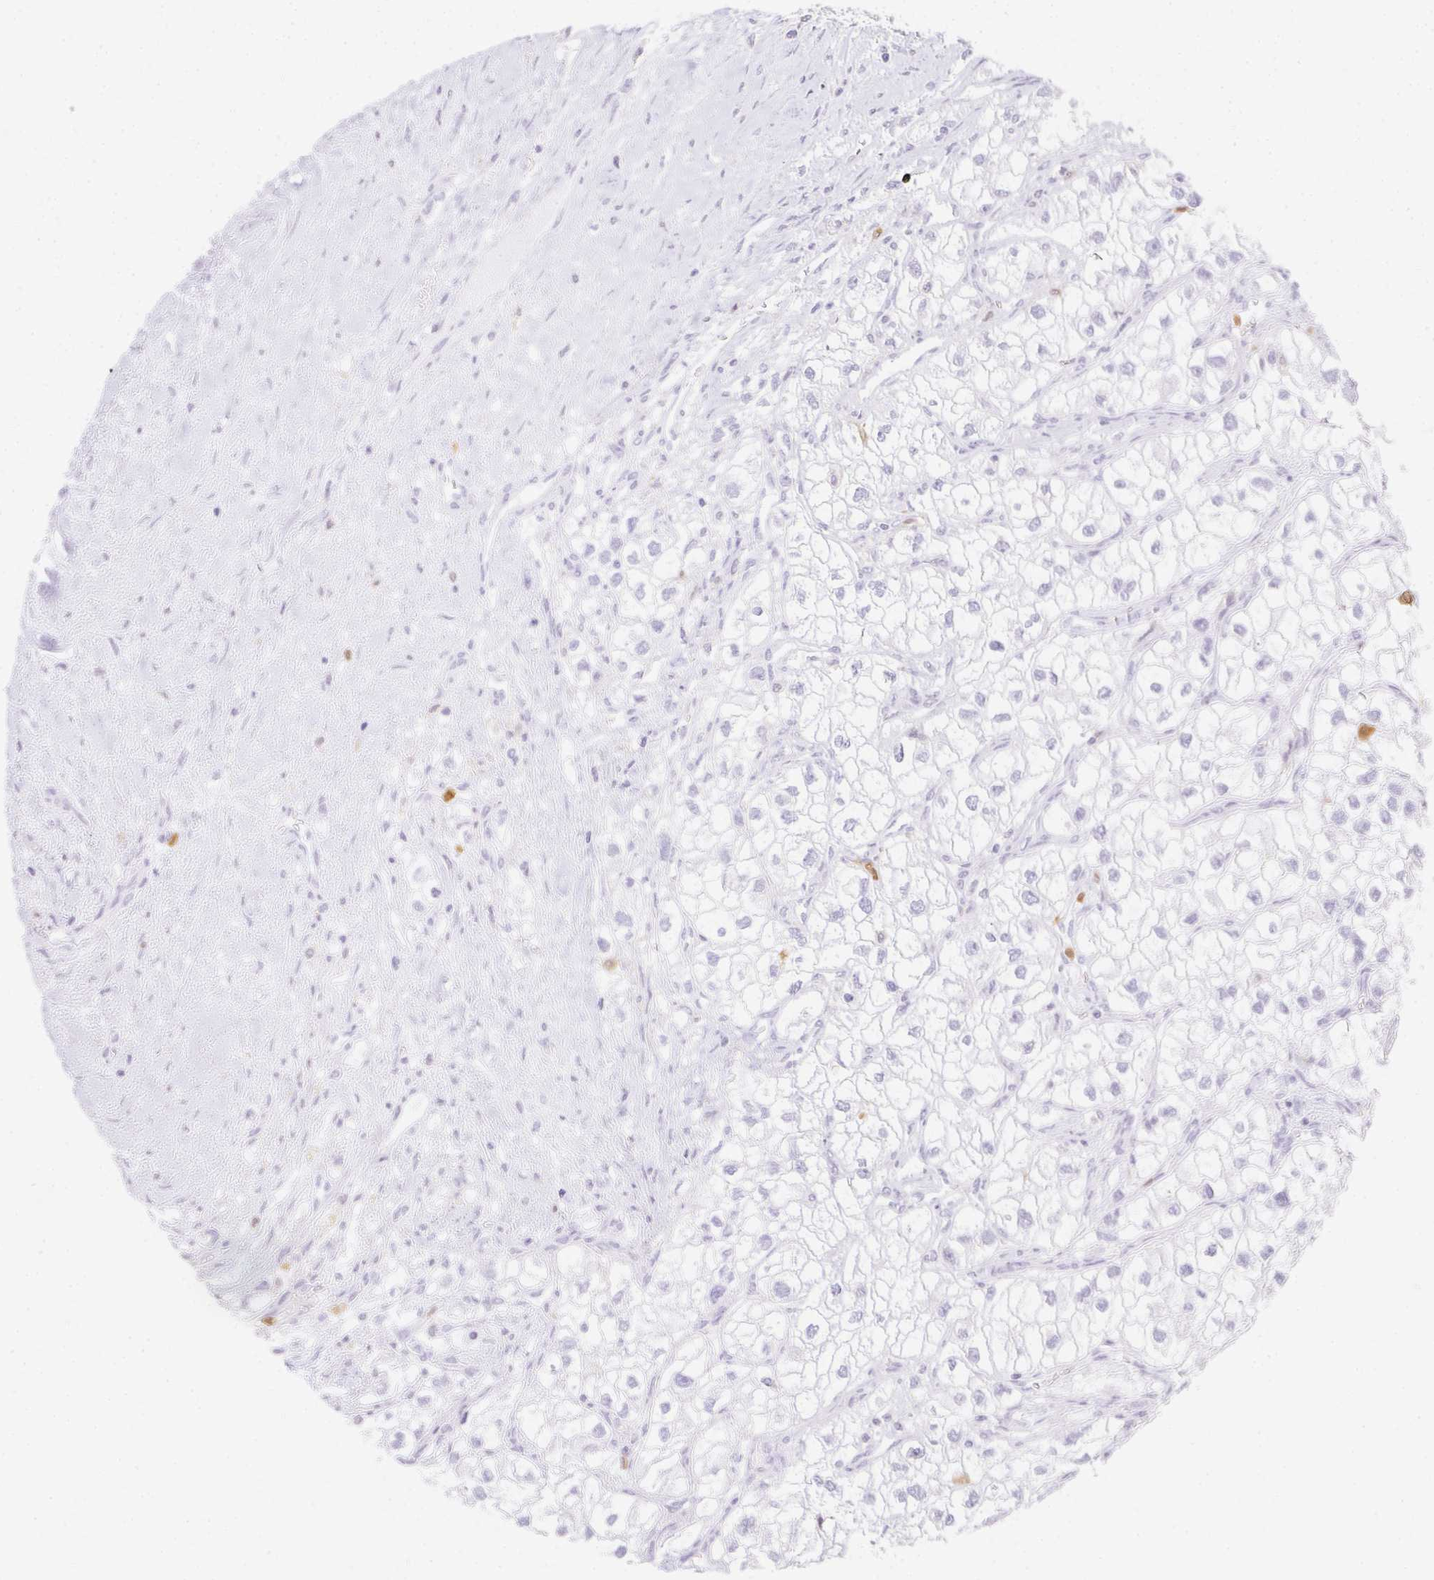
{"staining": {"intensity": "negative", "quantity": "none", "location": "none"}, "tissue": "renal cancer", "cell_type": "Tumor cells", "image_type": "cancer", "snomed": [{"axis": "morphology", "description": "Adenocarcinoma, NOS"}, {"axis": "topography", "description": "Kidney"}], "caption": "There is no significant positivity in tumor cells of renal adenocarcinoma.", "gene": "HK3", "patient": {"sex": "male", "age": 59}}